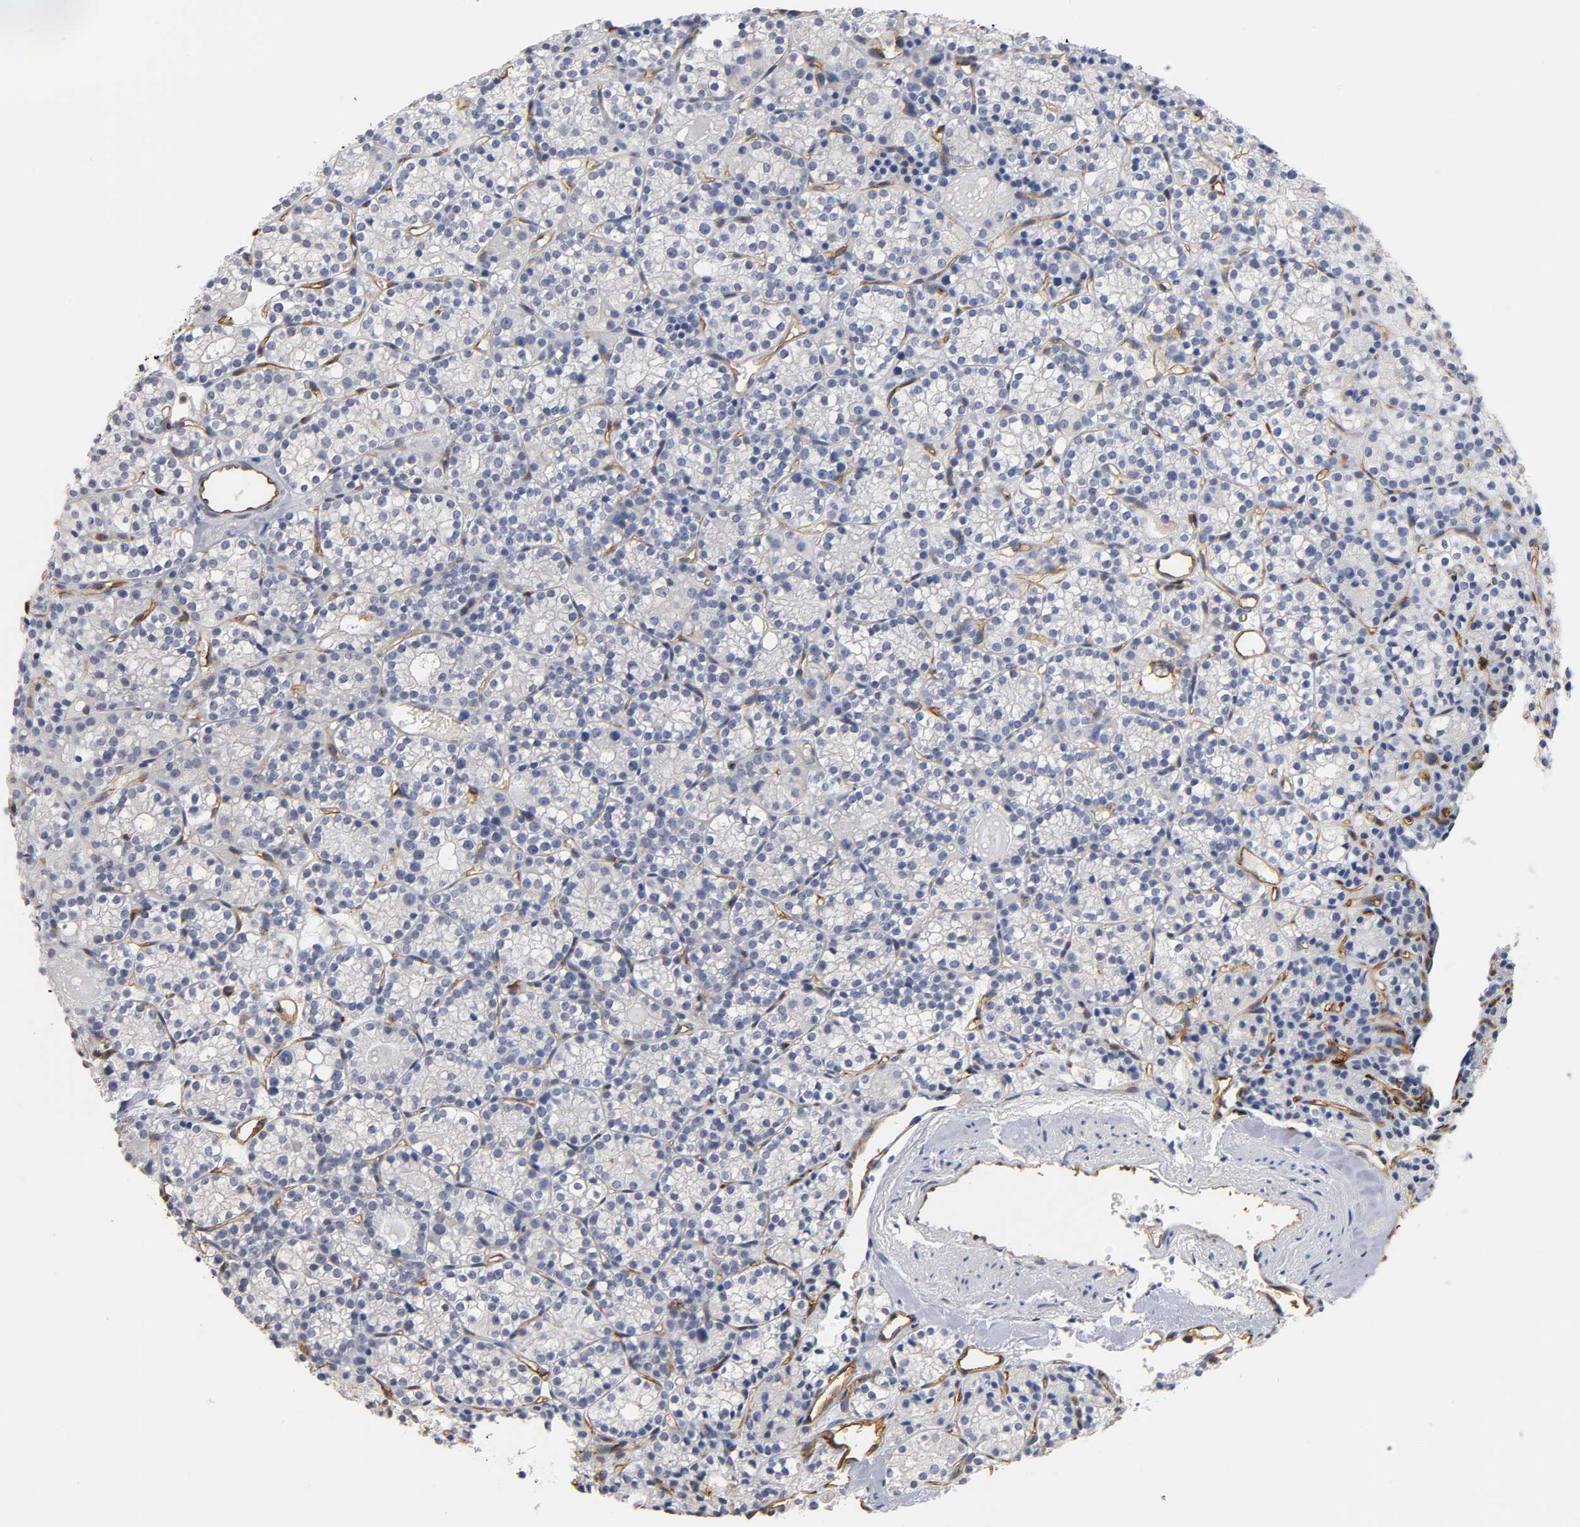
{"staining": {"intensity": "negative", "quantity": "none", "location": "none"}, "tissue": "parathyroid gland", "cell_type": "Glandular cells", "image_type": "normal", "snomed": [{"axis": "morphology", "description": "Normal tissue, NOS"}, {"axis": "topography", "description": "Parathyroid gland"}], "caption": "This micrograph is of normal parathyroid gland stained with immunohistochemistry (IHC) to label a protein in brown with the nuclei are counter-stained blue. There is no staining in glandular cells.", "gene": "ICAM1", "patient": {"sex": "female", "age": 64}}